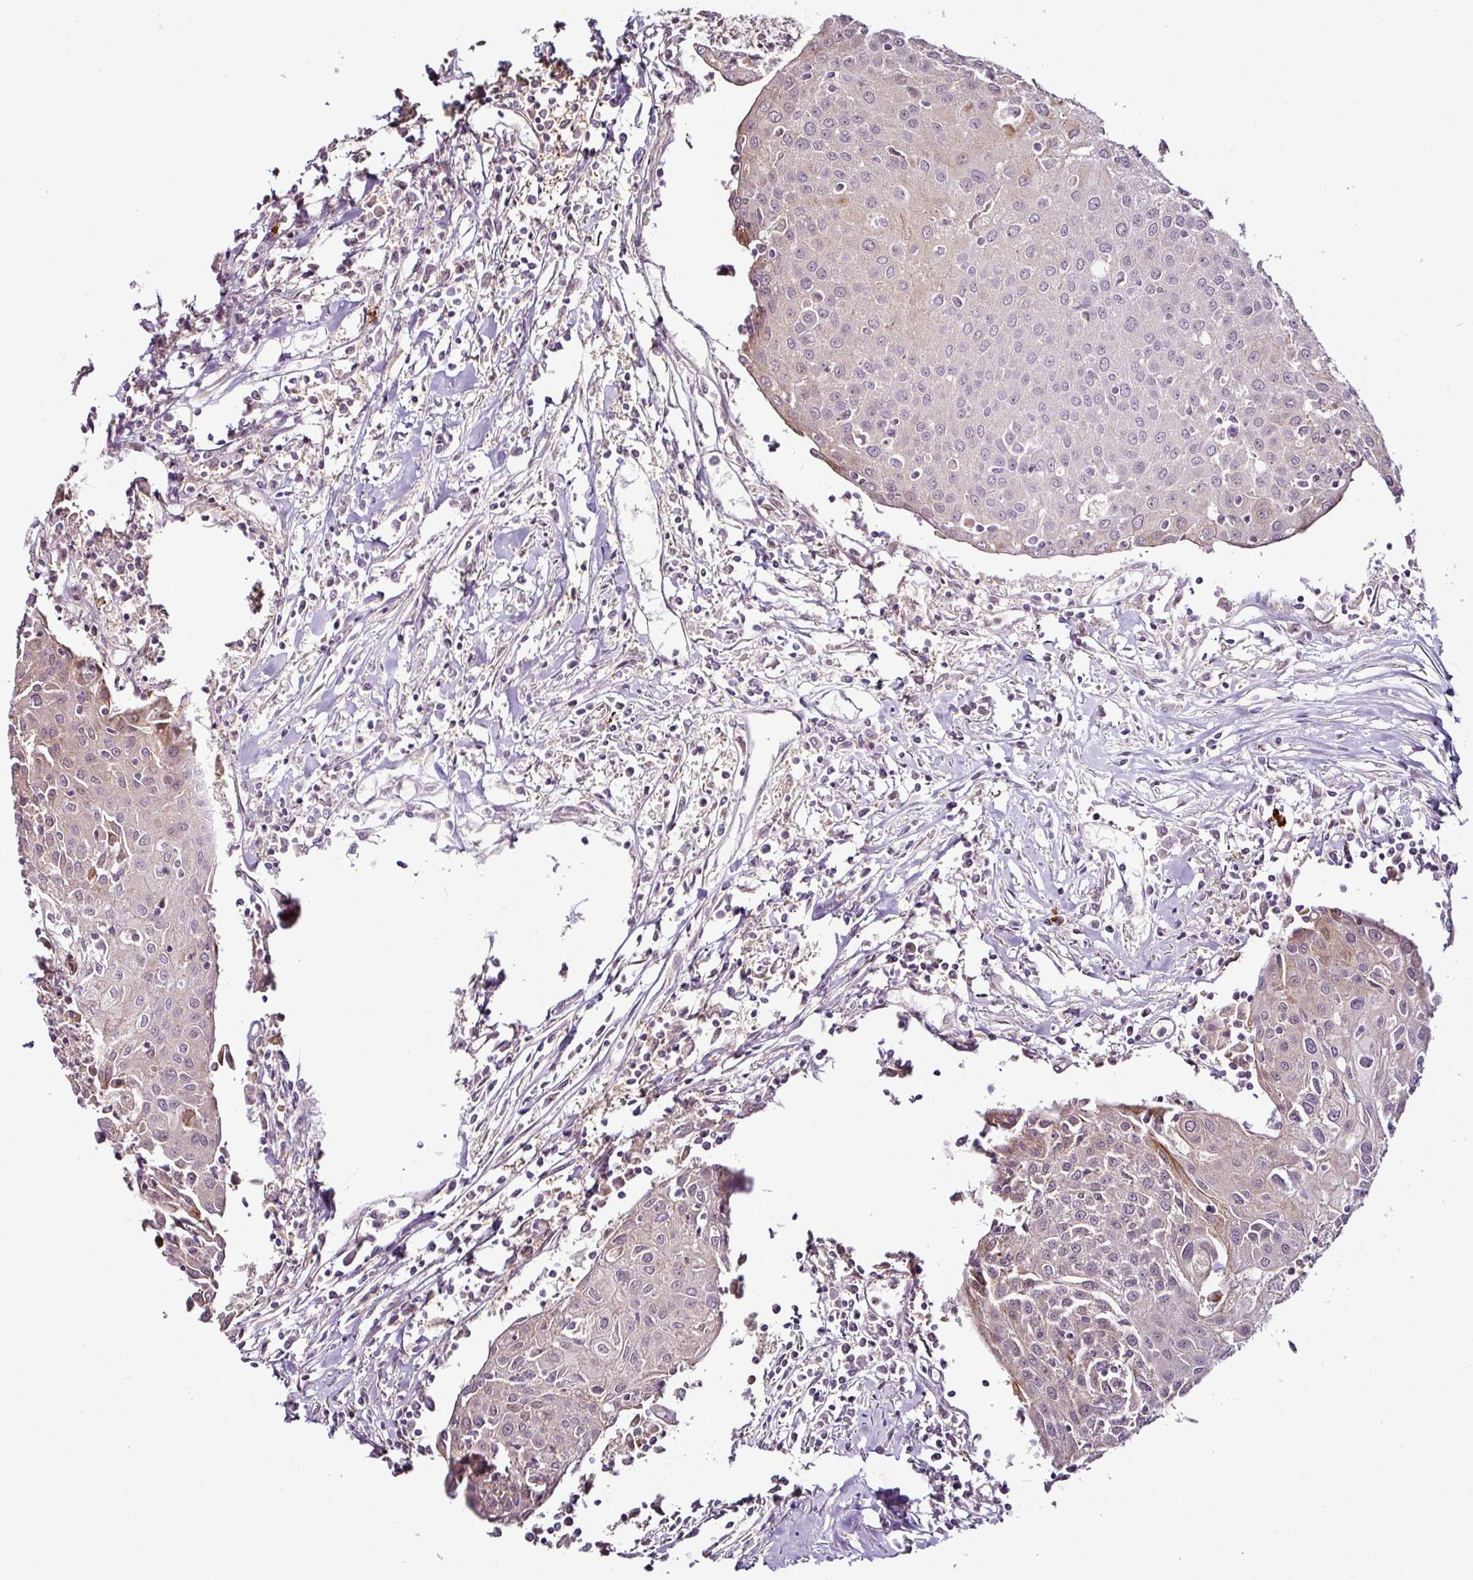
{"staining": {"intensity": "negative", "quantity": "none", "location": "none"}, "tissue": "urothelial cancer", "cell_type": "Tumor cells", "image_type": "cancer", "snomed": [{"axis": "morphology", "description": "Urothelial carcinoma, High grade"}, {"axis": "topography", "description": "Urinary bladder"}], "caption": "This is an immunohistochemistry (IHC) photomicrograph of urothelial cancer. There is no expression in tumor cells.", "gene": "DCAF13", "patient": {"sex": "female", "age": 85}}